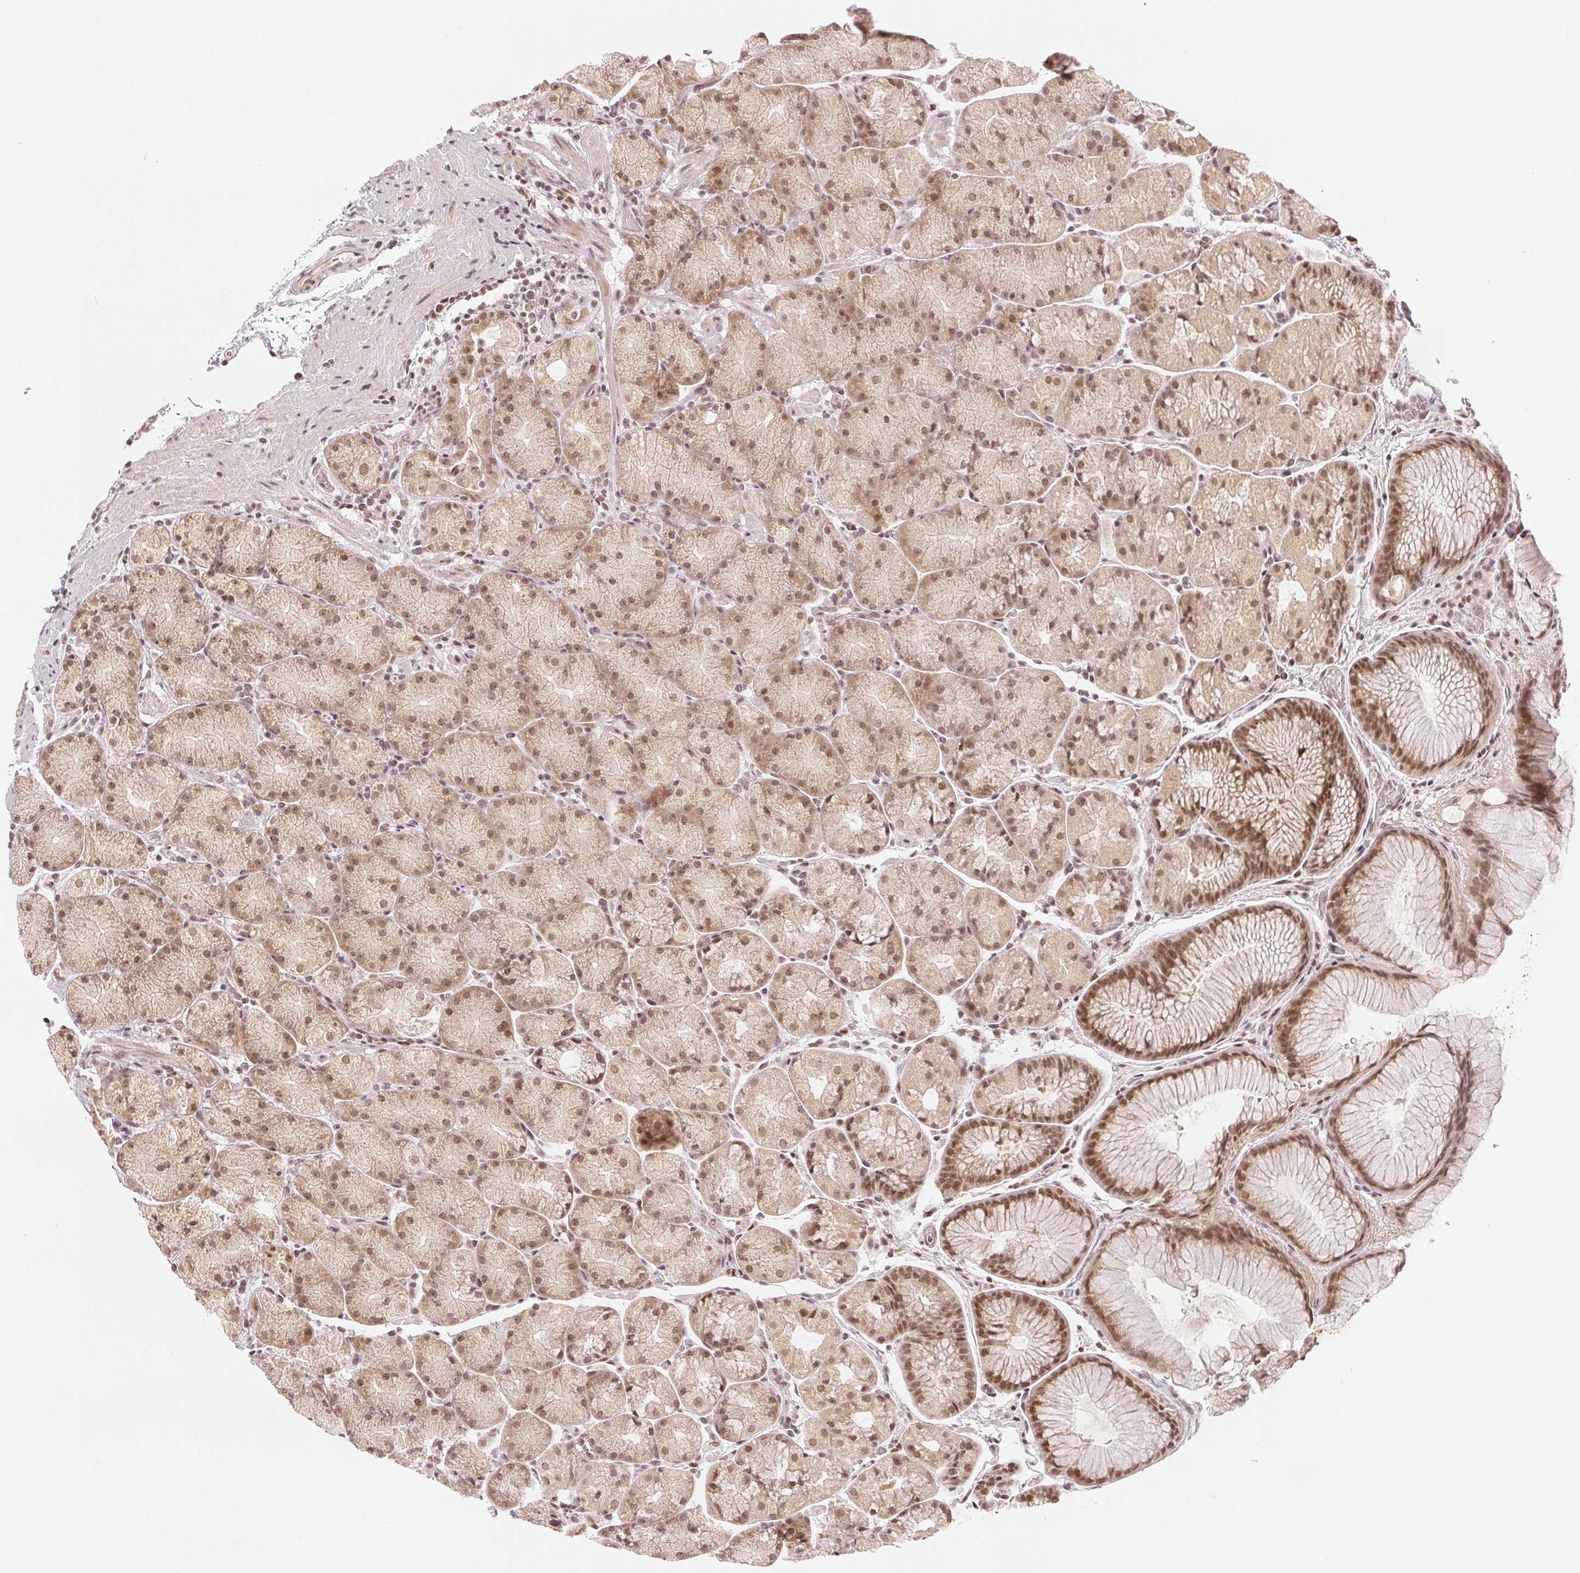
{"staining": {"intensity": "moderate", "quantity": ">75%", "location": "nuclear"}, "tissue": "stomach", "cell_type": "Glandular cells", "image_type": "normal", "snomed": [{"axis": "morphology", "description": "Normal tissue, NOS"}, {"axis": "topography", "description": "Stomach, upper"}, {"axis": "topography", "description": "Stomach"}], "caption": "A high-resolution photomicrograph shows immunohistochemistry (IHC) staining of normal stomach, which demonstrates moderate nuclear expression in approximately >75% of glandular cells.", "gene": "DEK", "patient": {"sex": "male", "age": 48}}